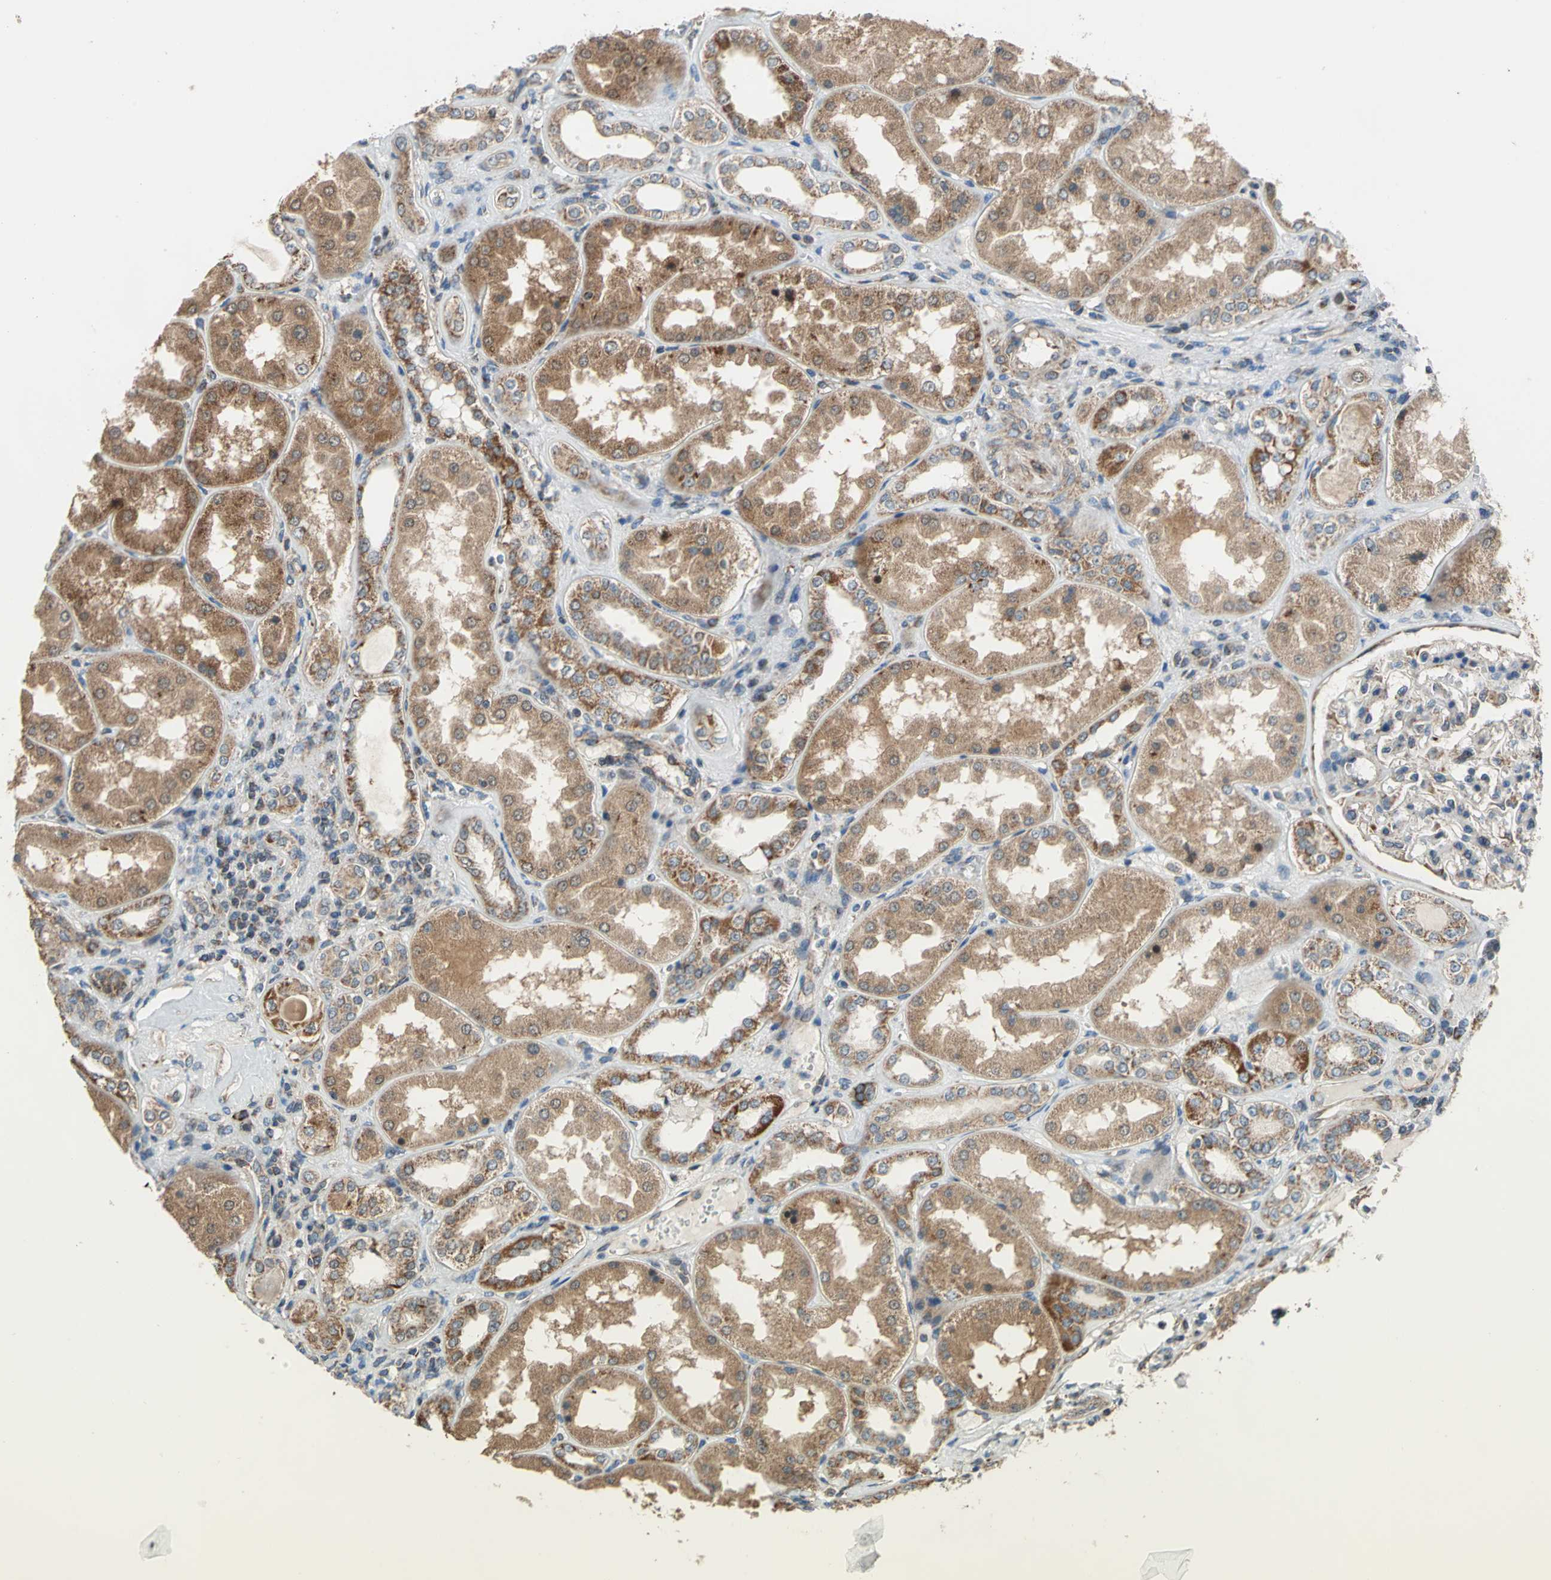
{"staining": {"intensity": "weak", "quantity": ">75%", "location": "cytoplasmic/membranous"}, "tissue": "kidney", "cell_type": "Cells in glomeruli", "image_type": "normal", "snomed": [{"axis": "morphology", "description": "Normal tissue, NOS"}, {"axis": "topography", "description": "Kidney"}], "caption": "Immunohistochemical staining of normal kidney demonstrates low levels of weak cytoplasmic/membranous expression in approximately >75% of cells in glomeruli. (DAB (3,3'-diaminobenzidine) = brown stain, brightfield microscopy at high magnification).", "gene": "MRPS22", "patient": {"sex": "female", "age": 56}}